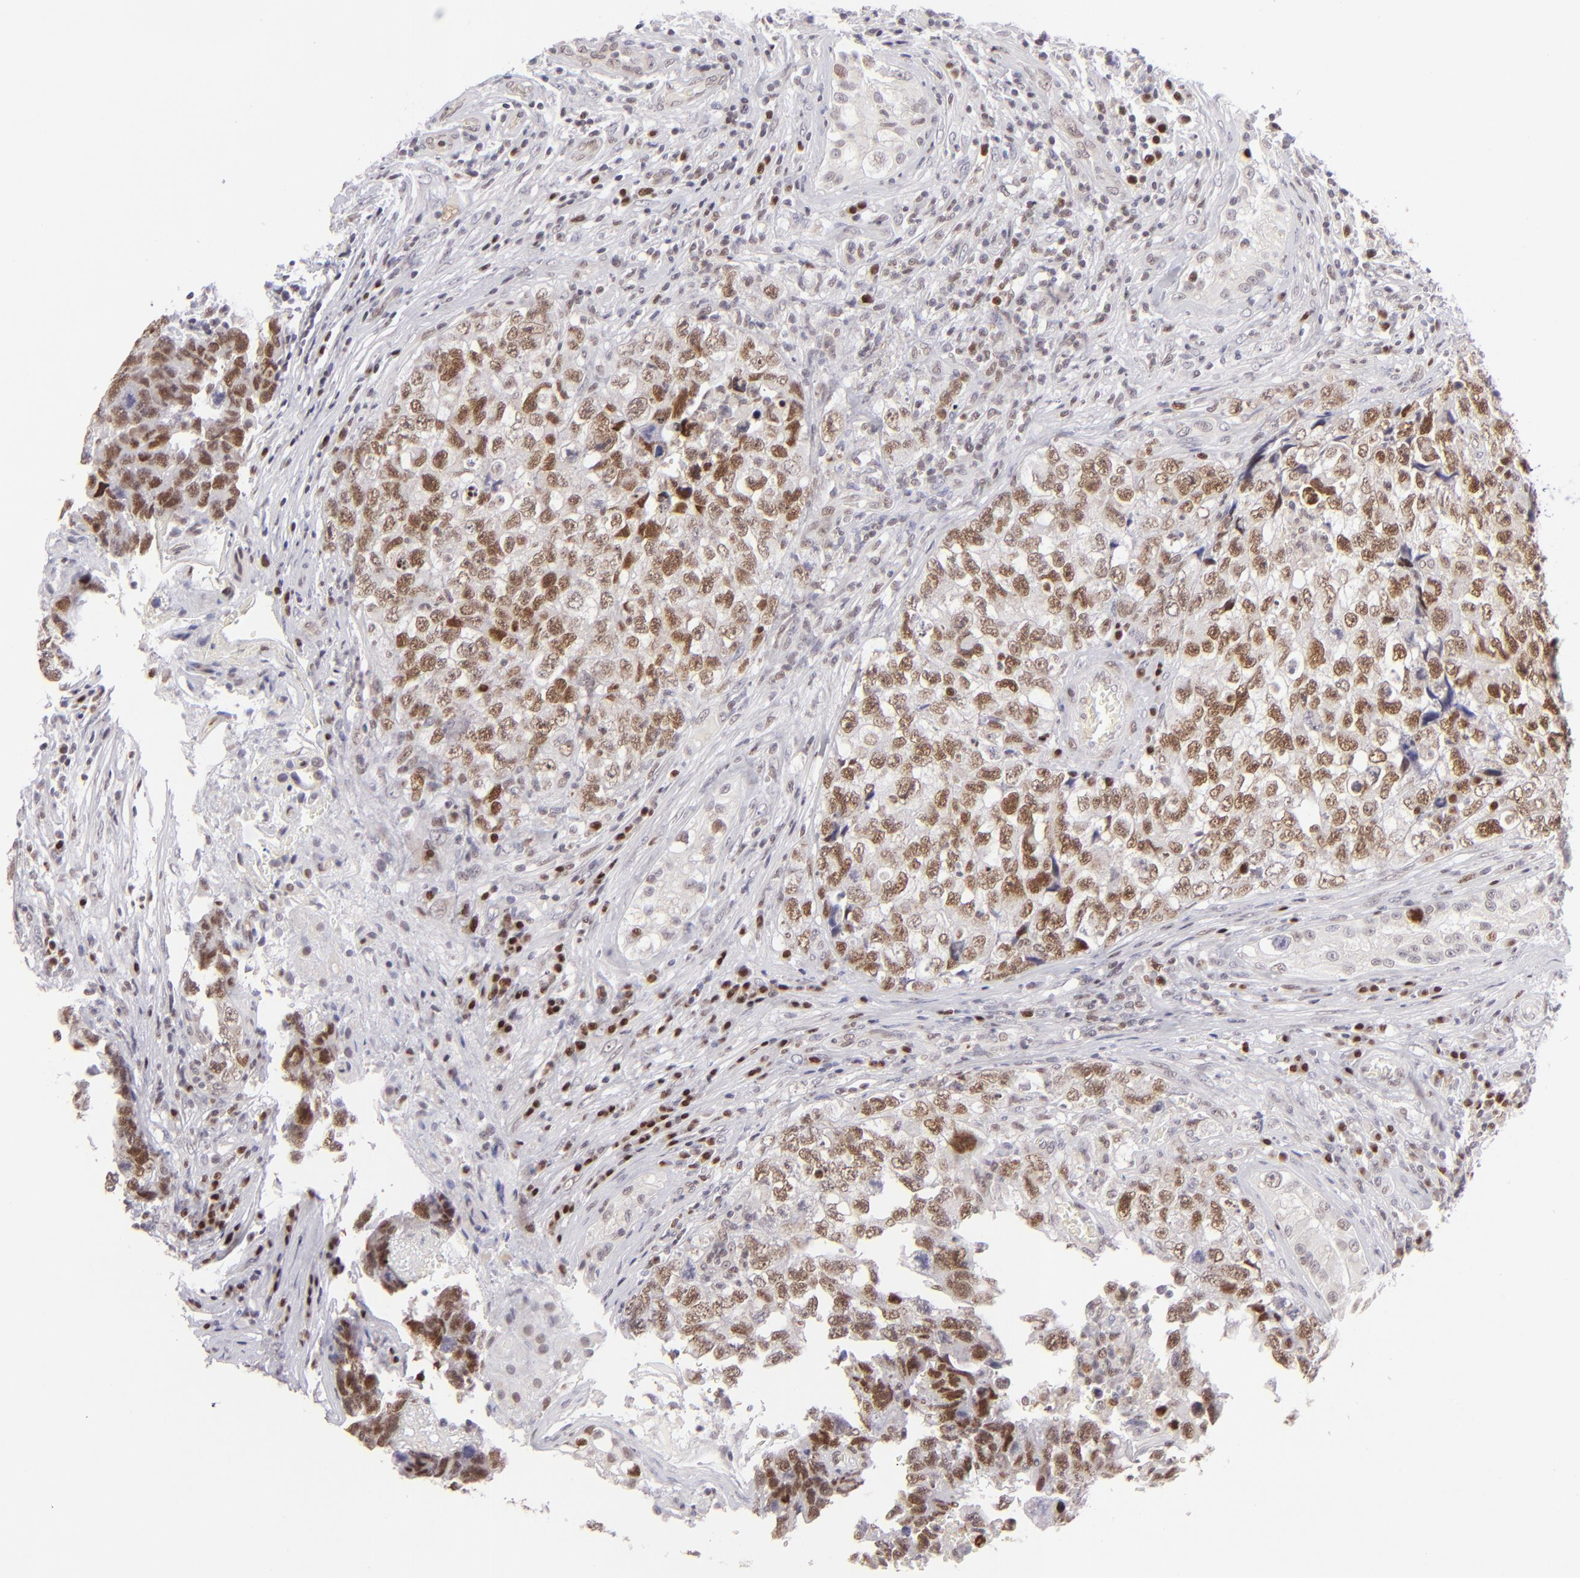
{"staining": {"intensity": "moderate", "quantity": ">75%", "location": "nuclear"}, "tissue": "testis cancer", "cell_type": "Tumor cells", "image_type": "cancer", "snomed": [{"axis": "morphology", "description": "Carcinoma, Embryonal, NOS"}, {"axis": "topography", "description": "Testis"}], "caption": "About >75% of tumor cells in embryonal carcinoma (testis) display moderate nuclear protein expression as visualized by brown immunohistochemical staining.", "gene": "POU2F1", "patient": {"sex": "male", "age": 31}}